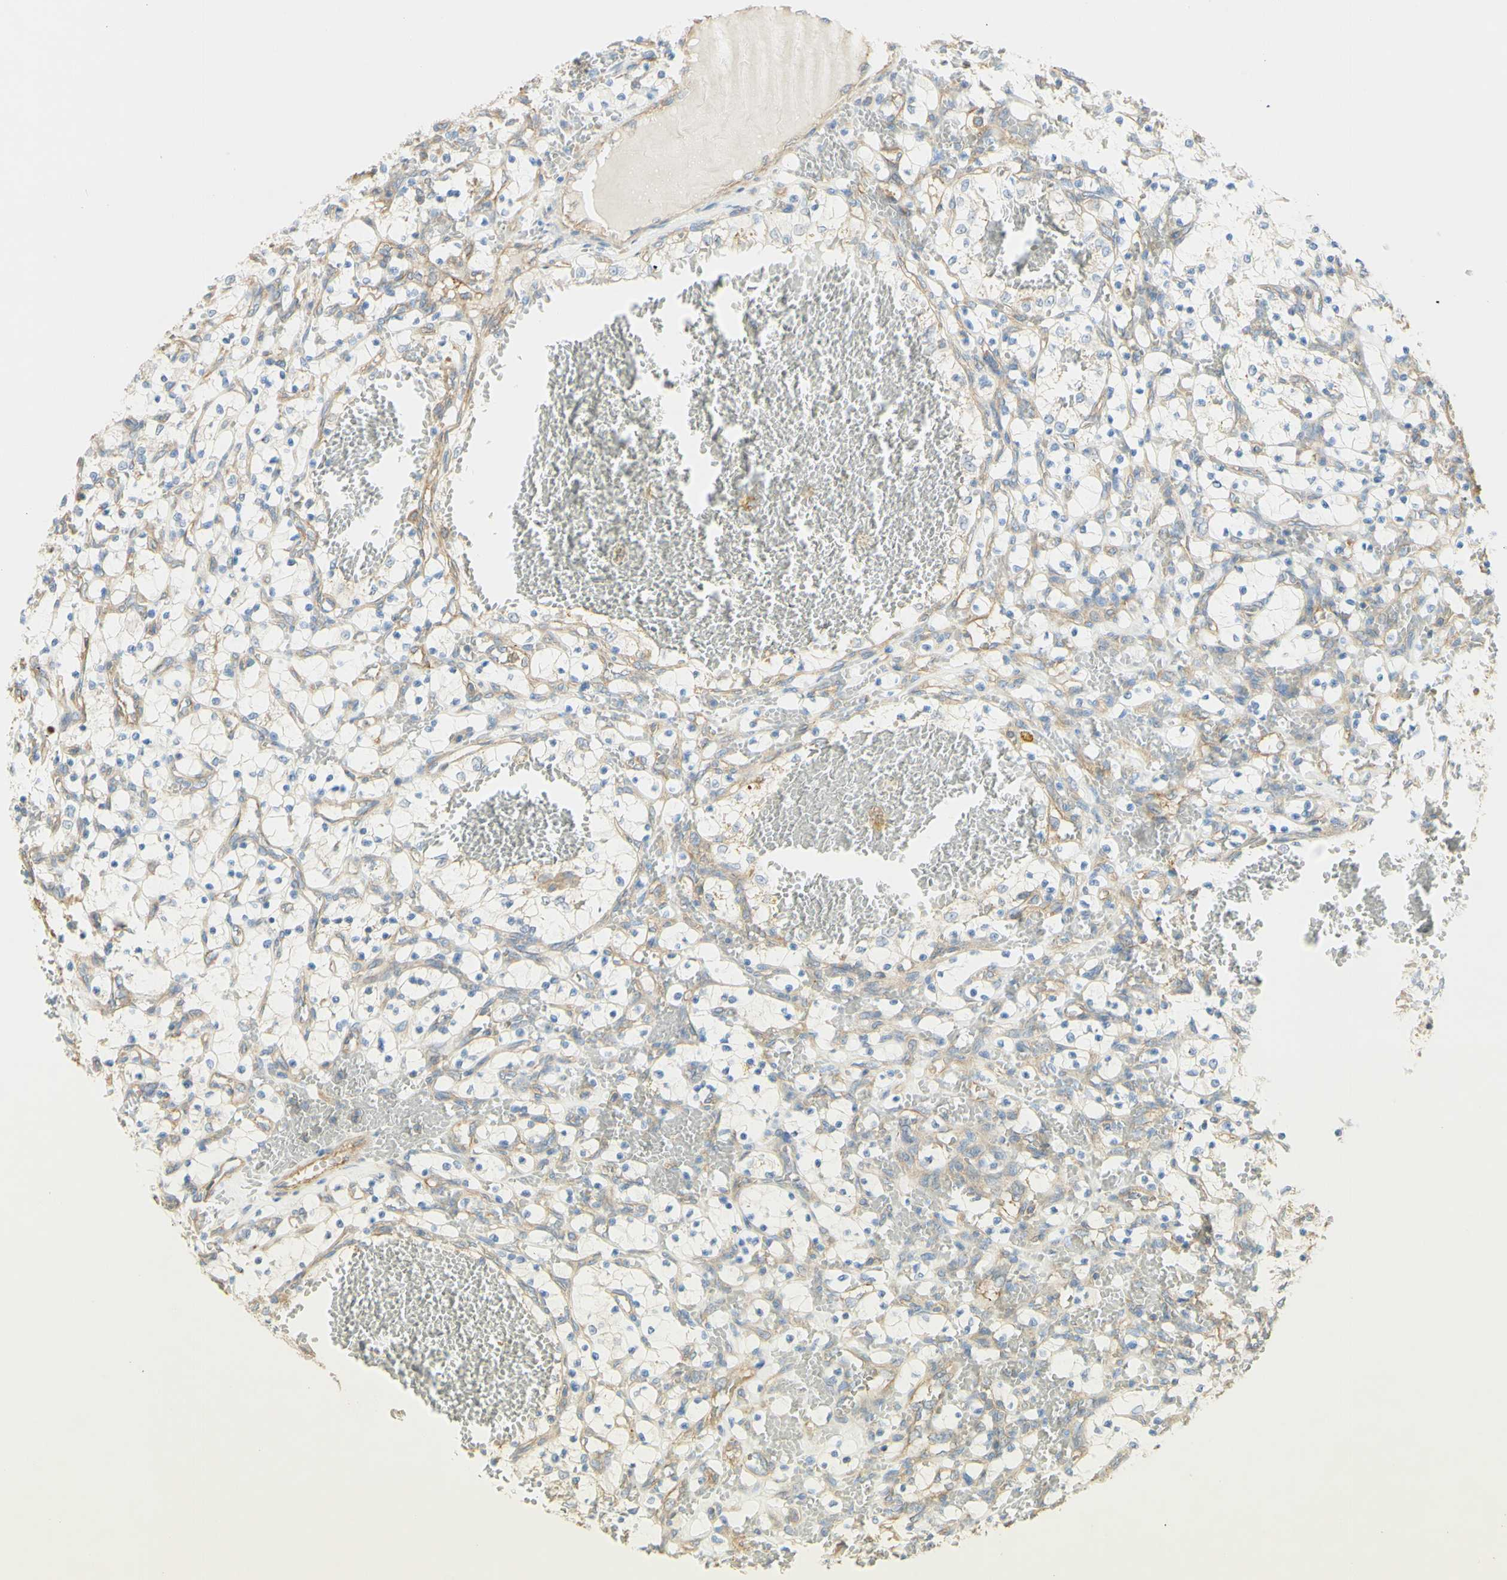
{"staining": {"intensity": "negative", "quantity": "none", "location": "none"}, "tissue": "renal cancer", "cell_type": "Tumor cells", "image_type": "cancer", "snomed": [{"axis": "morphology", "description": "Adenocarcinoma, NOS"}, {"axis": "topography", "description": "Kidney"}], "caption": "Immunohistochemistry micrograph of human renal adenocarcinoma stained for a protein (brown), which shows no staining in tumor cells.", "gene": "IKBKG", "patient": {"sex": "female", "age": 69}}